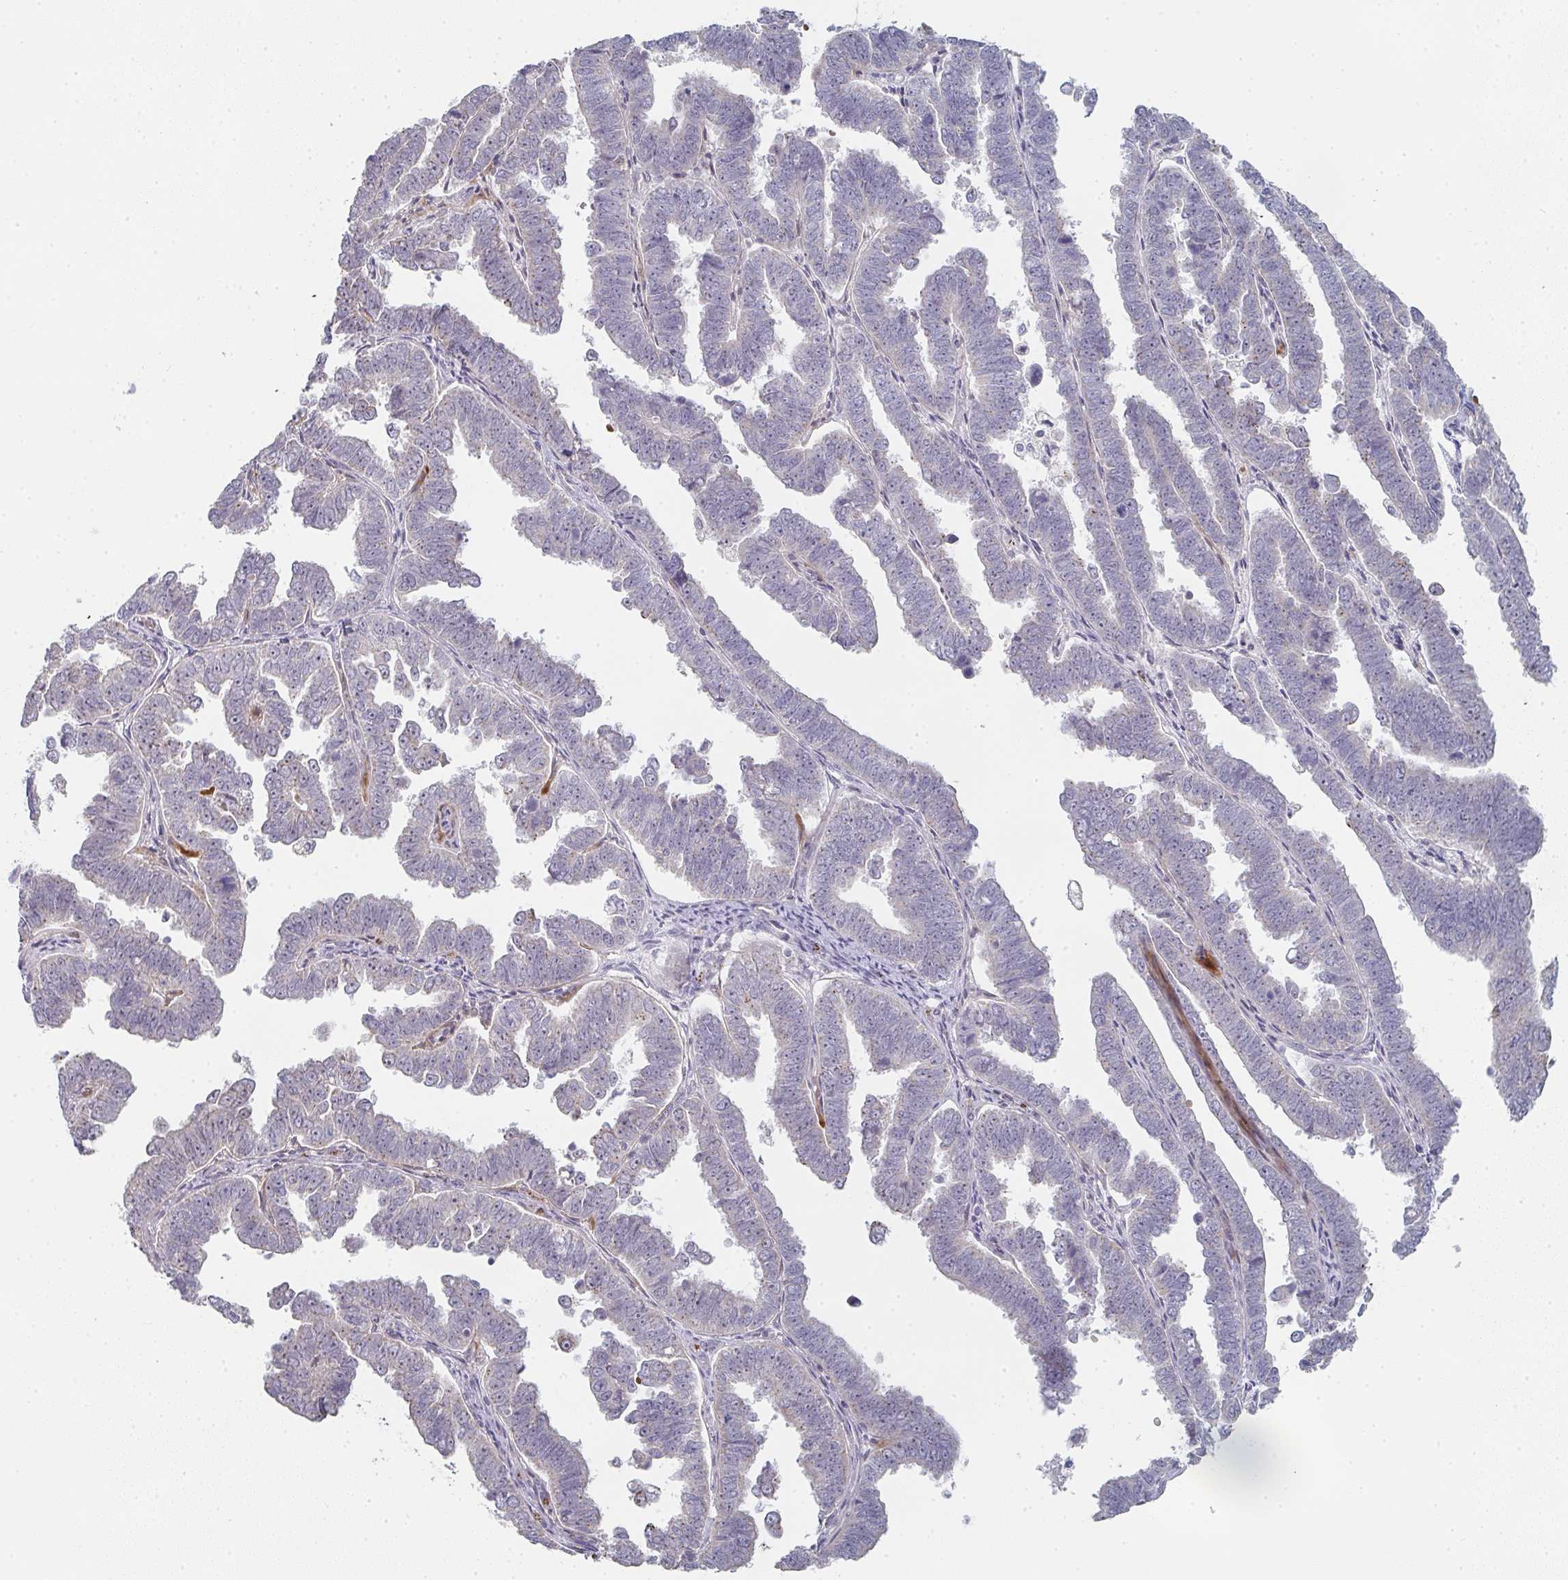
{"staining": {"intensity": "moderate", "quantity": "<25%", "location": "cytoplasmic/membranous"}, "tissue": "endometrial cancer", "cell_type": "Tumor cells", "image_type": "cancer", "snomed": [{"axis": "morphology", "description": "Adenocarcinoma, NOS"}, {"axis": "topography", "description": "Endometrium"}], "caption": "There is low levels of moderate cytoplasmic/membranous expression in tumor cells of adenocarcinoma (endometrial), as demonstrated by immunohistochemical staining (brown color).", "gene": "ZNF526", "patient": {"sex": "female", "age": 75}}